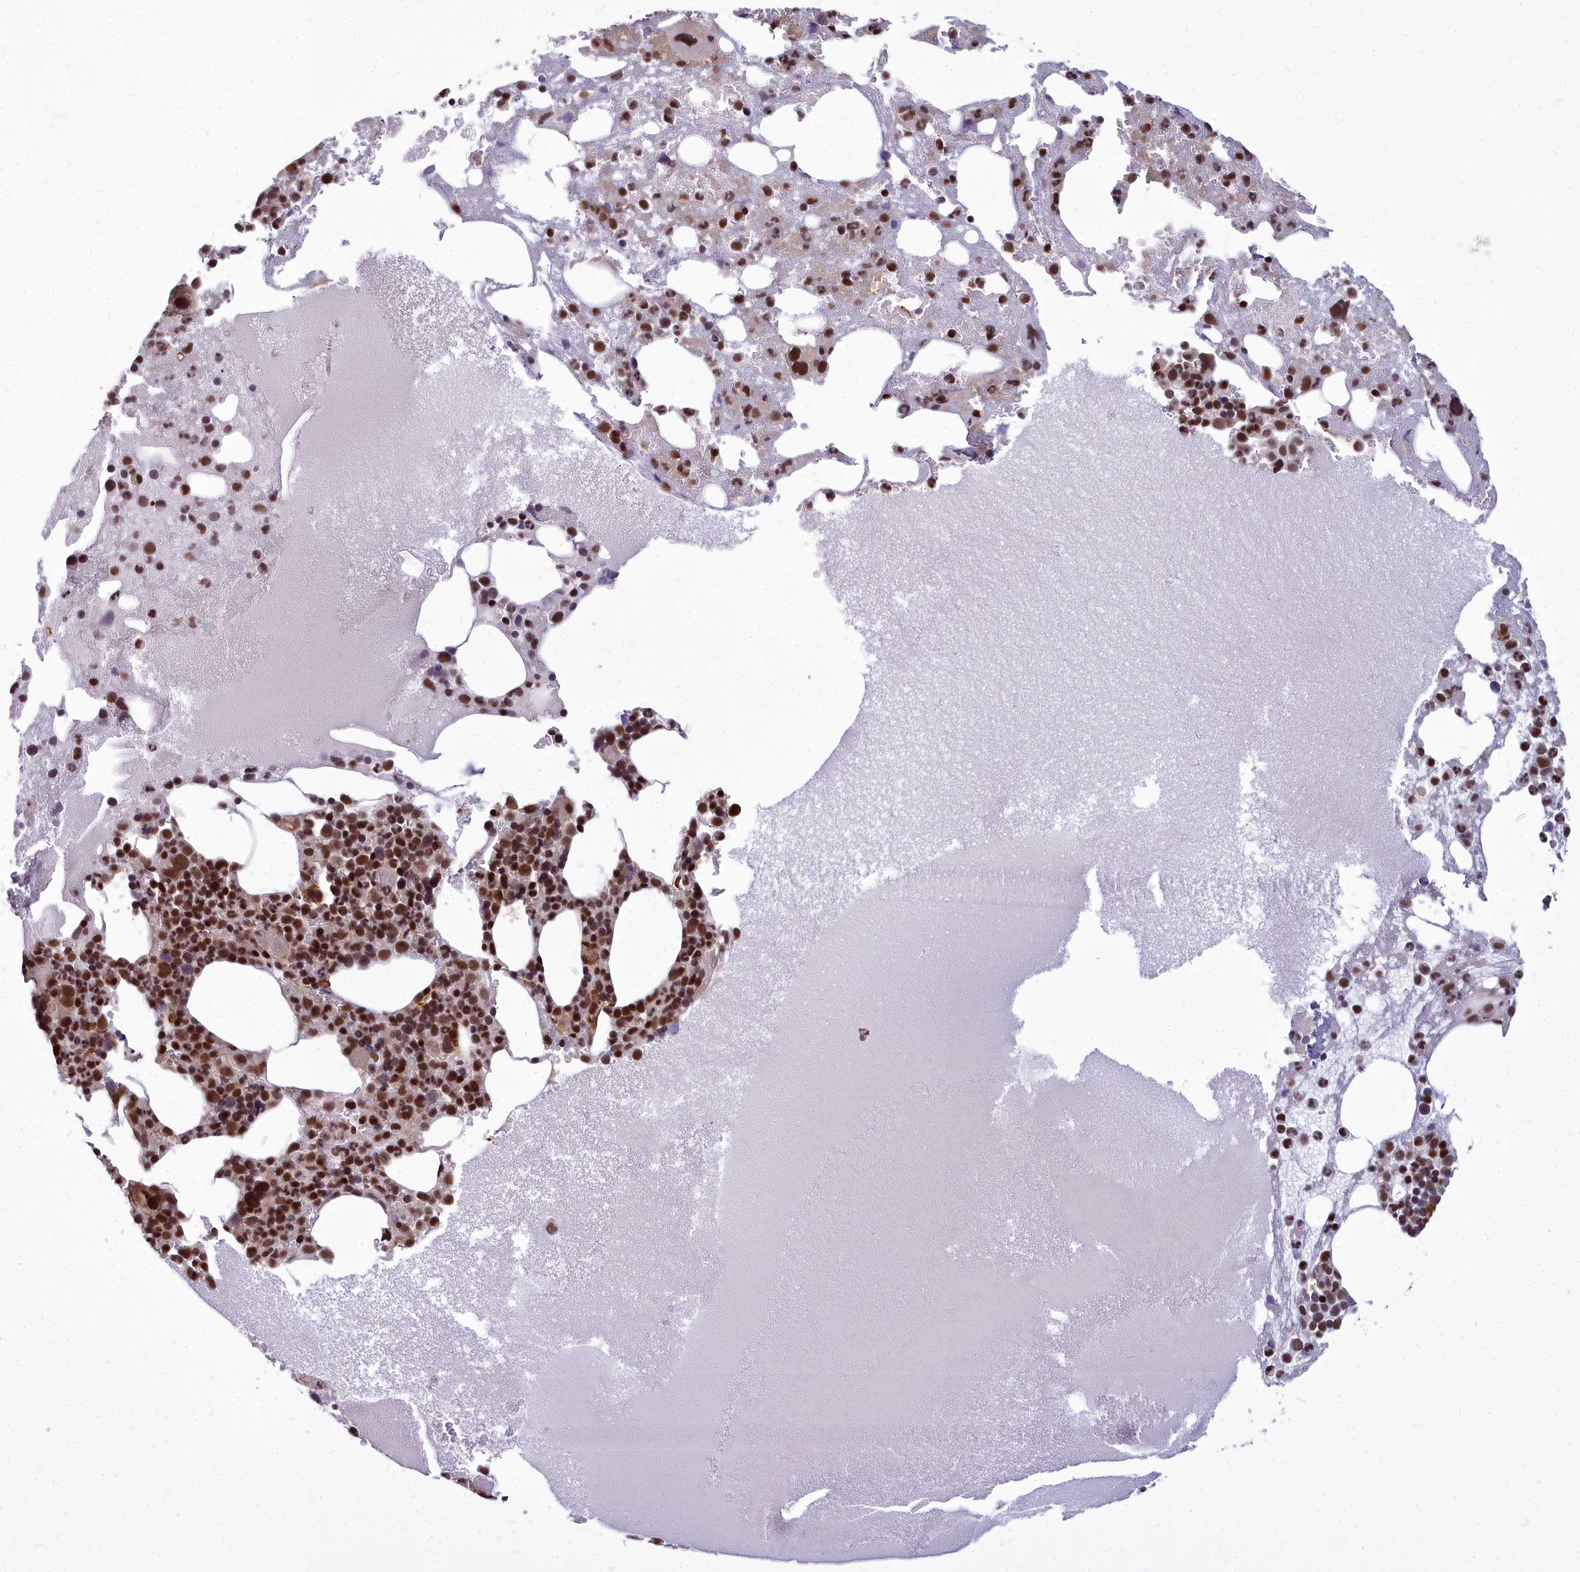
{"staining": {"intensity": "strong", "quantity": ">75%", "location": "nuclear"}, "tissue": "bone marrow", "cell_type": "Hematopoietic cells", "image_type": "normal", "snomed": [{"axis": "morphology", "description": "Normal tissue, NOS"}, {"axis": "topography", "description": "Bone marrow"}], "caption": "Brown immunohistochemical staining in benign bone marrow demonstrates strong nuclear expression in approximately >75% of hematopoietic cells. The staining was performed using DAB (3,3'-diaminobenzidine) to visualize the protein expression in brown, while the nuclei were stained in blue with hematoxylin (Magnification: 20x).", "gene": "GMEB1", "patient": {"sex": "male", "age": 61}}